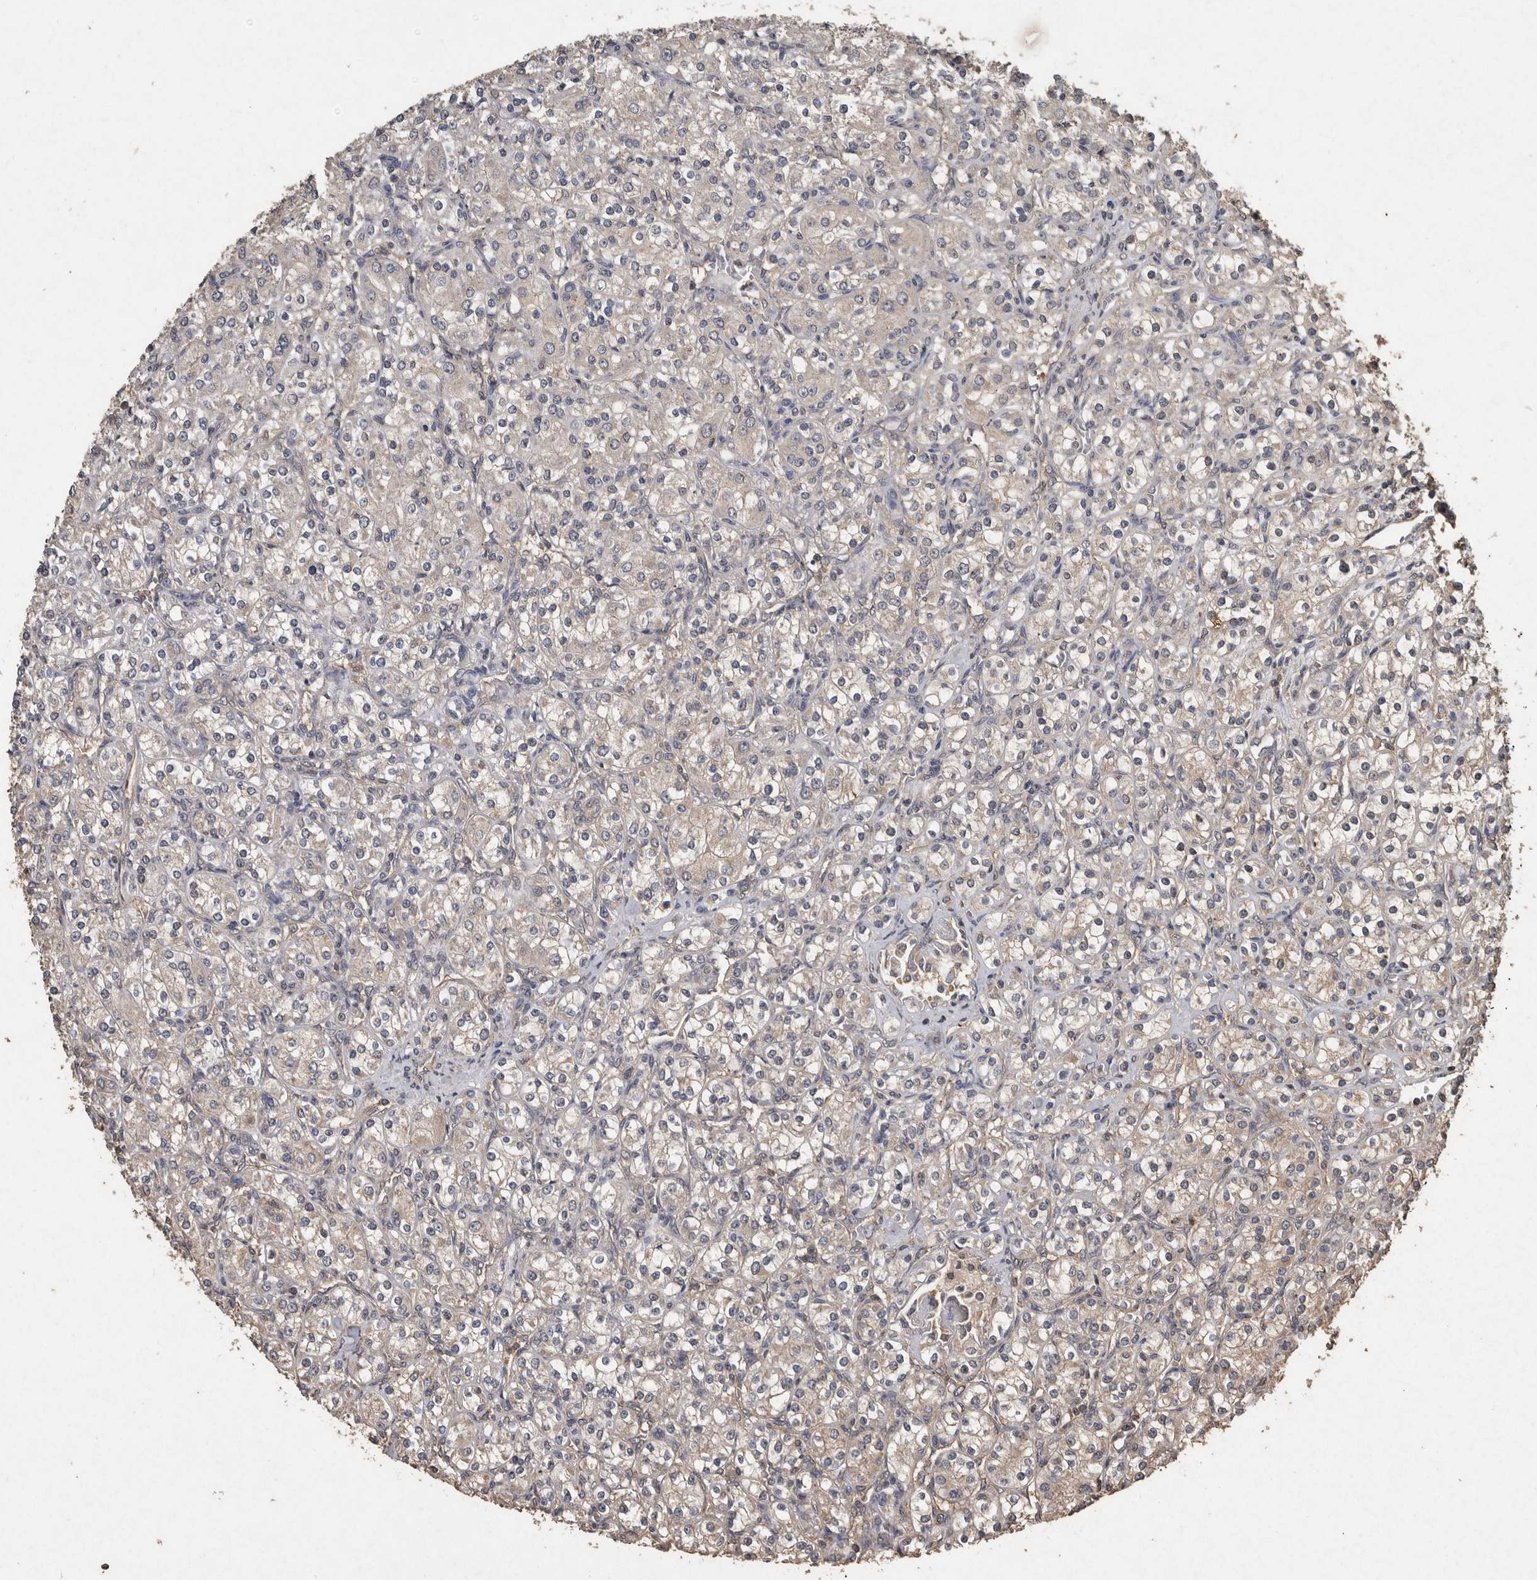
{"staining": {"intensity": "negative", "quantity": "none", "location": "none"}, "tissue": "renal cancer", "cell_type": "Tumor cells", "image_type": "cancer", "snomed": [{"axis": "morphology", "description": "Adenocarcinoma, NOS"}, {"axis": "topography", "description": "Kidney"}], "caption": "The micrograph exhibits no significant staining in tumor cells of renal cancer (adenocarcinoma). (Brightfield microscopy of DAB (3,3'-diaminobenzidine) immunohistochemistry (IHC) at high magnification).", "gene": "FGFRL1", "patient": {"sex": "male", "age": 77}}